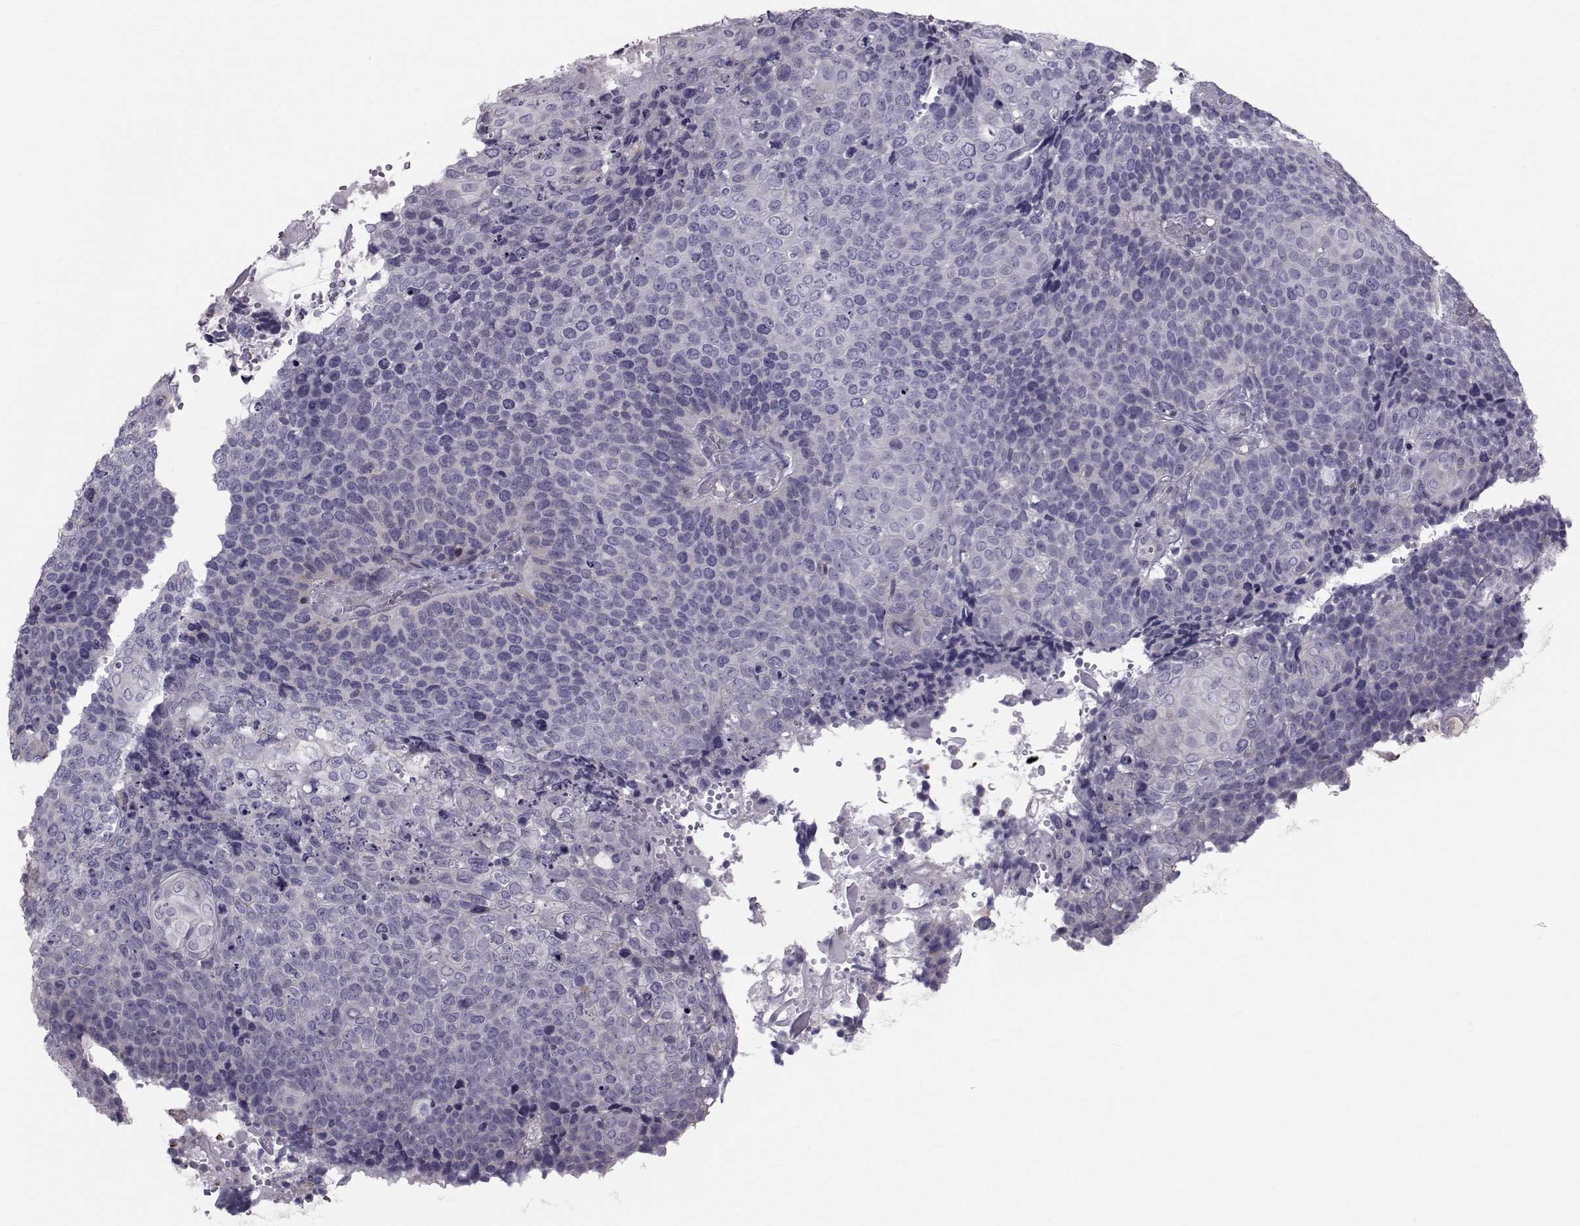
{"staining": {"intensity": "negative", "quantity": "none", "location": "none"}, "tissue": "cervical cancer", "cell_type": "Tumor cells", "image_type": "cancer", "snomed": [{"axis": "morphology", "description": "Squamous cell carcinoma, NOS"}, {"axis": "topography", "description": "Cervix"}], "caption": "An immunohistochemistry (IHC) photomicrograph of cervical cancer (squamous cell carcinoma) is shown. There is no staining in tumor cells of cervical cancer (squamous cell carcinoma).", "gene": "GARIN3", "patient": {"sex": "female", "age": 39}}